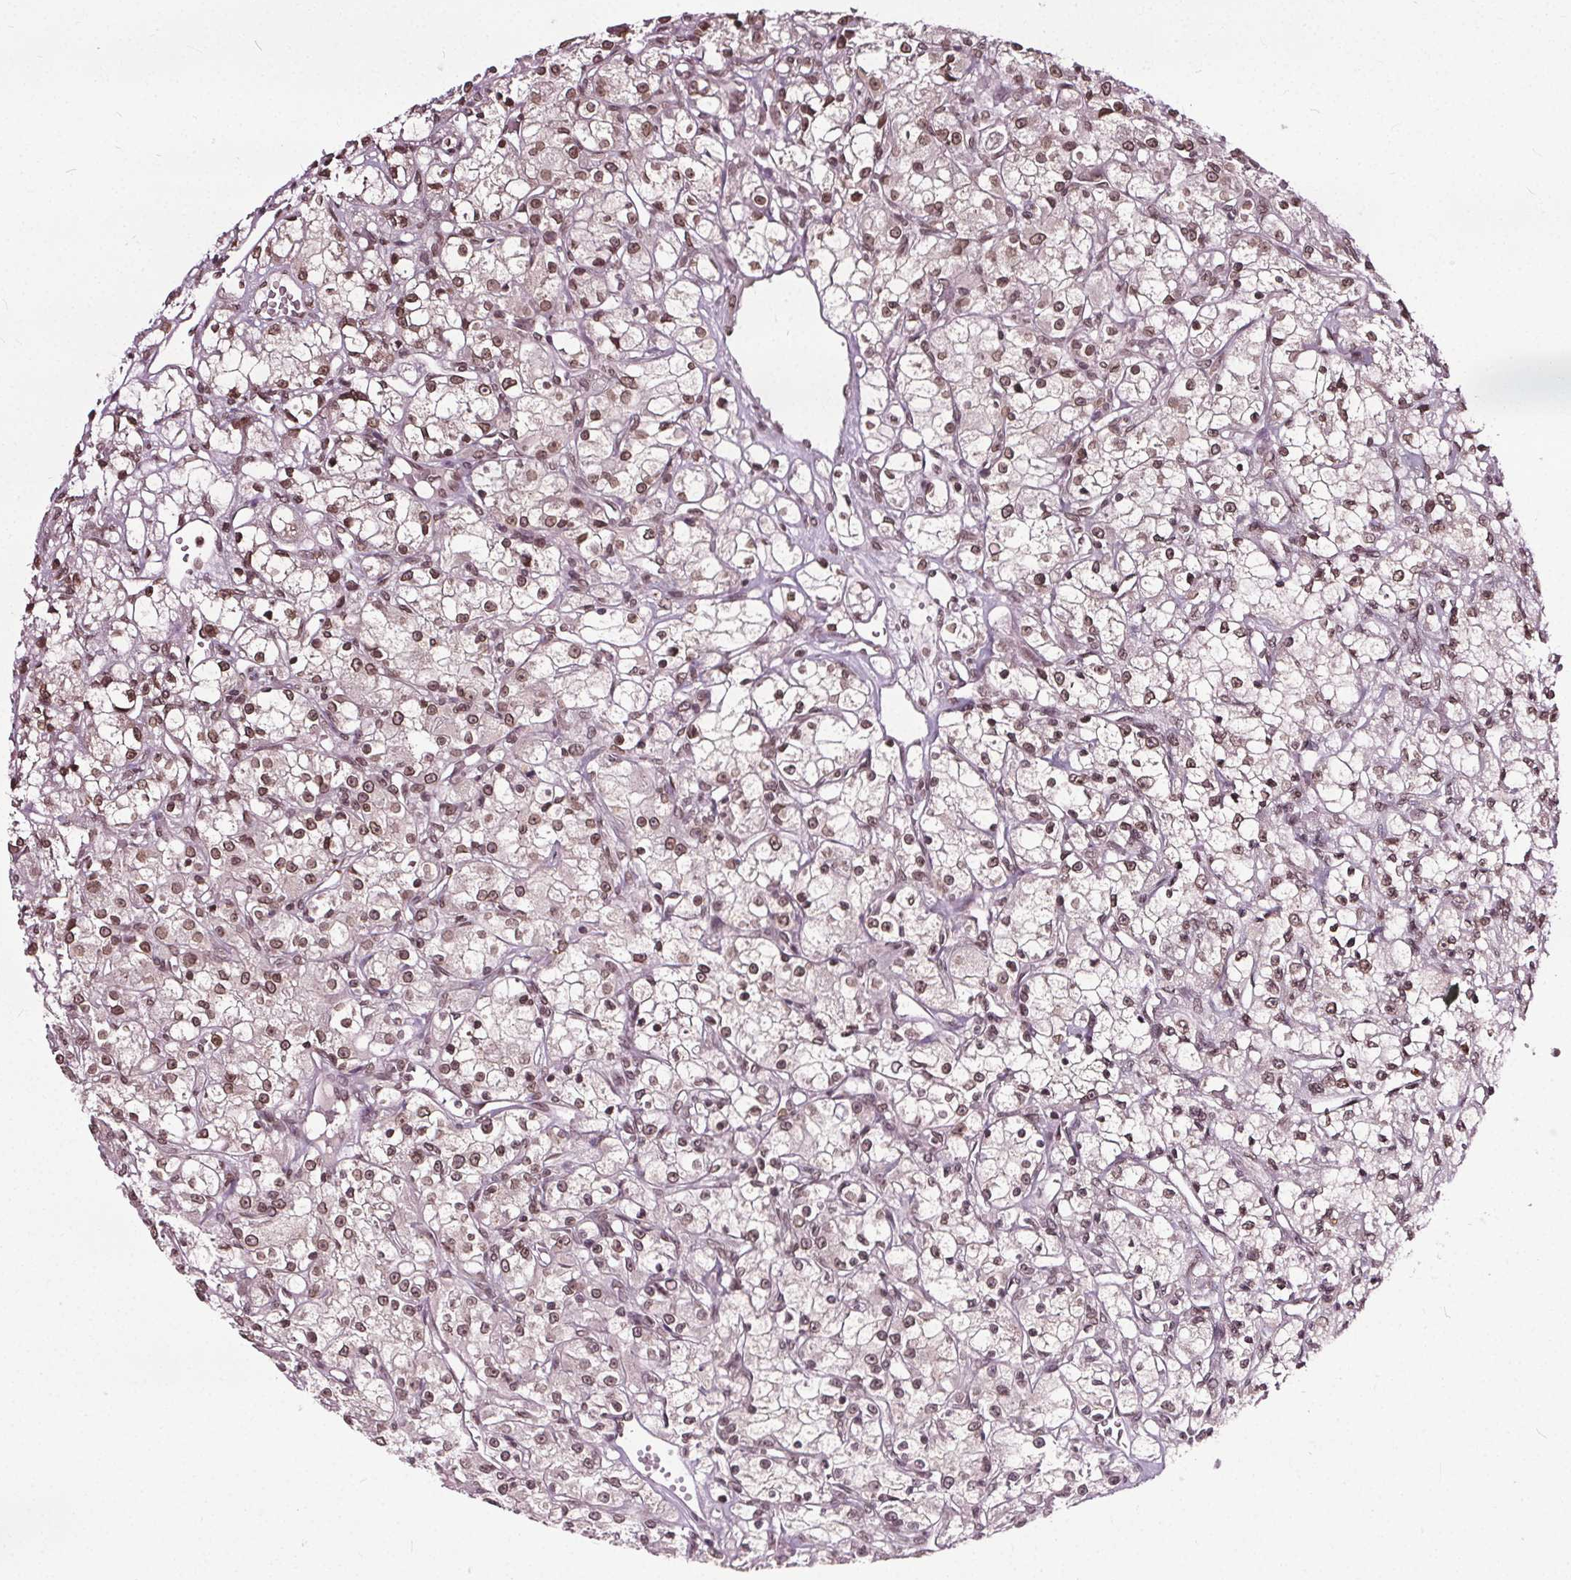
{"staining": {"intensity": "moderate", "quantity": ">75%", "location": "cytoplasmic/membranous,nuclear"}, "tissue": "renal cancer", "cell_type": "Tumor cells", "image_type": "cancer", "snomed": [{"axis": "morphology", "description": "Adenocarcinoma, NOS"}, {"axis": "topography", "description": "Kidney"}], "caption": "DAB immunohistochemical staining of human renal cancer reveals moderate cytoplasmic/membranous and nuclear protein expression in approximately >75% of tumor cells. The protein is stained brown, and the nuclei are stained in blue (DAB (3,3'-diaminobenzidine) IHC with brightfield microscopy, high magnification).", "gene": "TTC39C", "patient": {"sex": "female", "age": 59}}